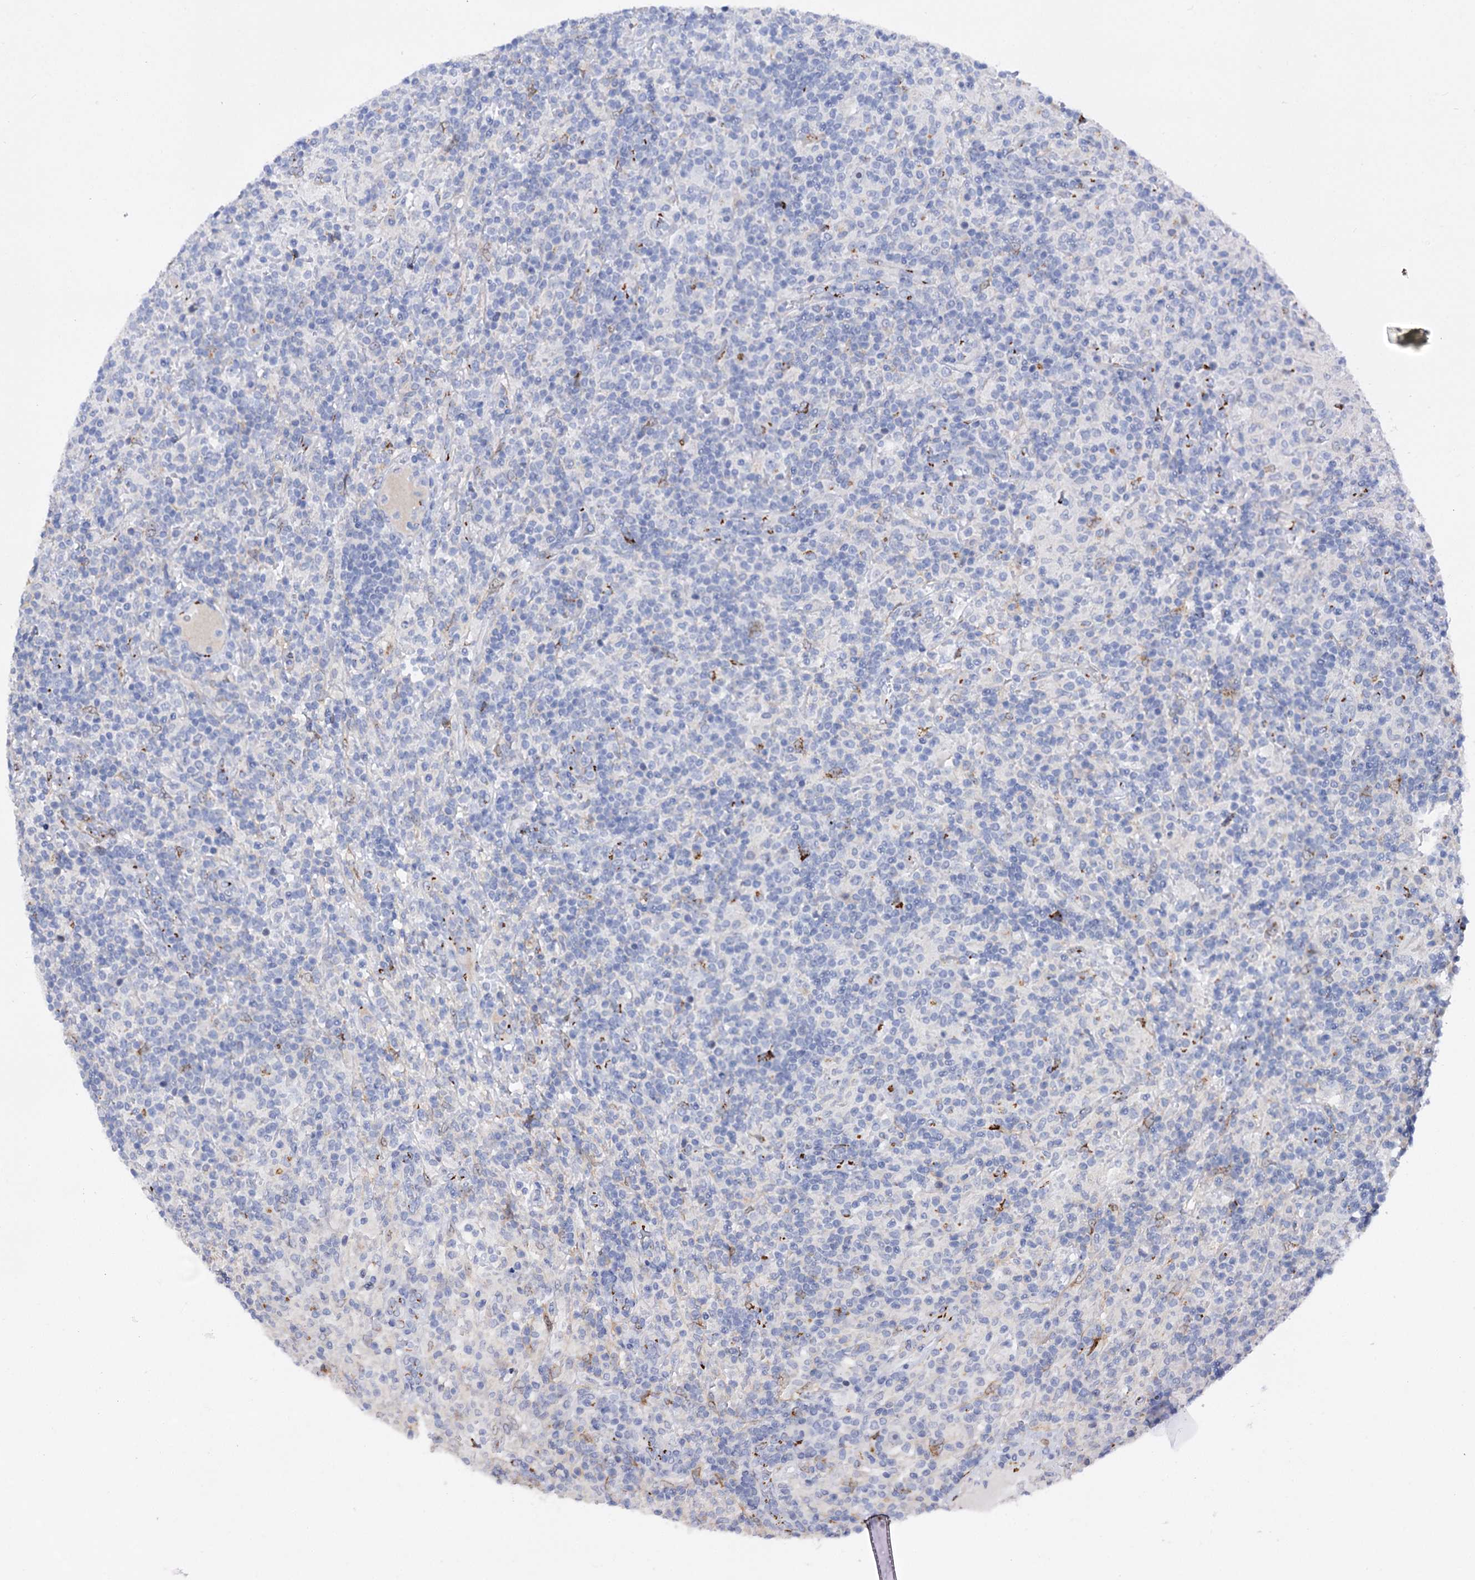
{"staining": {"intensity": "negative", "quantity": "none", "location": "none"}, "tissue": "lymphoma", "cell_type": "Tumor cells", "image_type": "cancer", "snomed": [{"axis": "morphology", "description": "Hodgkin's disease, NOS"}, {"axis": "topography", "description": "Lymph node"}], "caption": "Immunohistochemical staining of human Hodgkin's disease demonstrates no significant expression in tumor cells.", "gene": "C11orf96", "patient": {"sex": "male", "age": 70}}